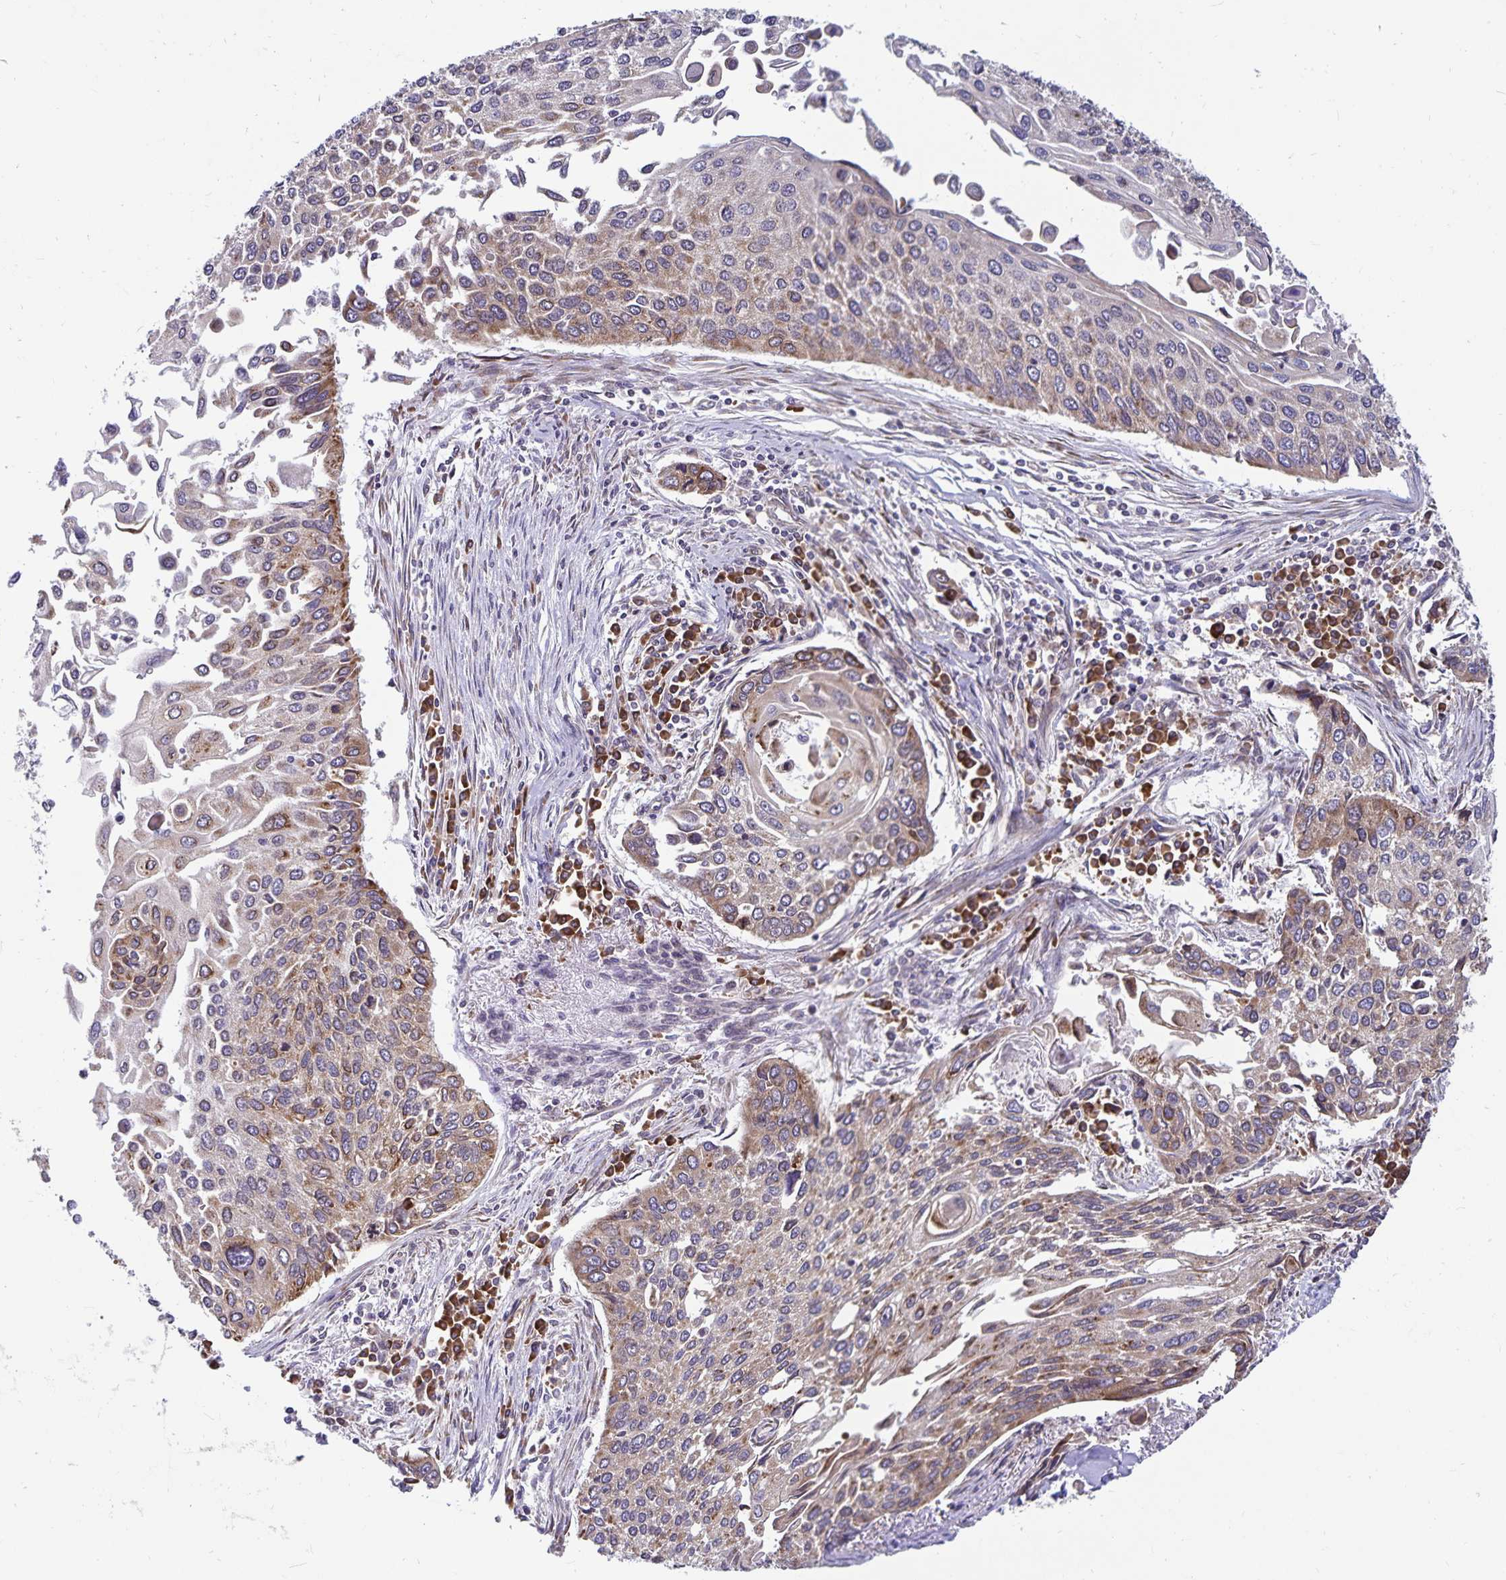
{"staining": {"intensity": "moderate", "quantity": "<25%", "location": "cytoplasmic/membranous"}, "tissue": "lung cancer", "cell_type": "Tumor cells", "image_type": "cancer", "snomed": [{"axis": "morphology", "description": "Squamous cell carcinoma, NOS"}, {"axis": "morphology", "description": "Squamous cell carcinoma, metastatic, NOS"}, {"axis": "topography", "description": "Lung"}], "caption": "An IHC image of tumor tissue is shown. Protein staining in brown labels moderate cytoplasmic/membranous positivity in lung cancer within tumor cells.", "gene": "SEC62", "patient": {"sex": "male", "age": 63}}